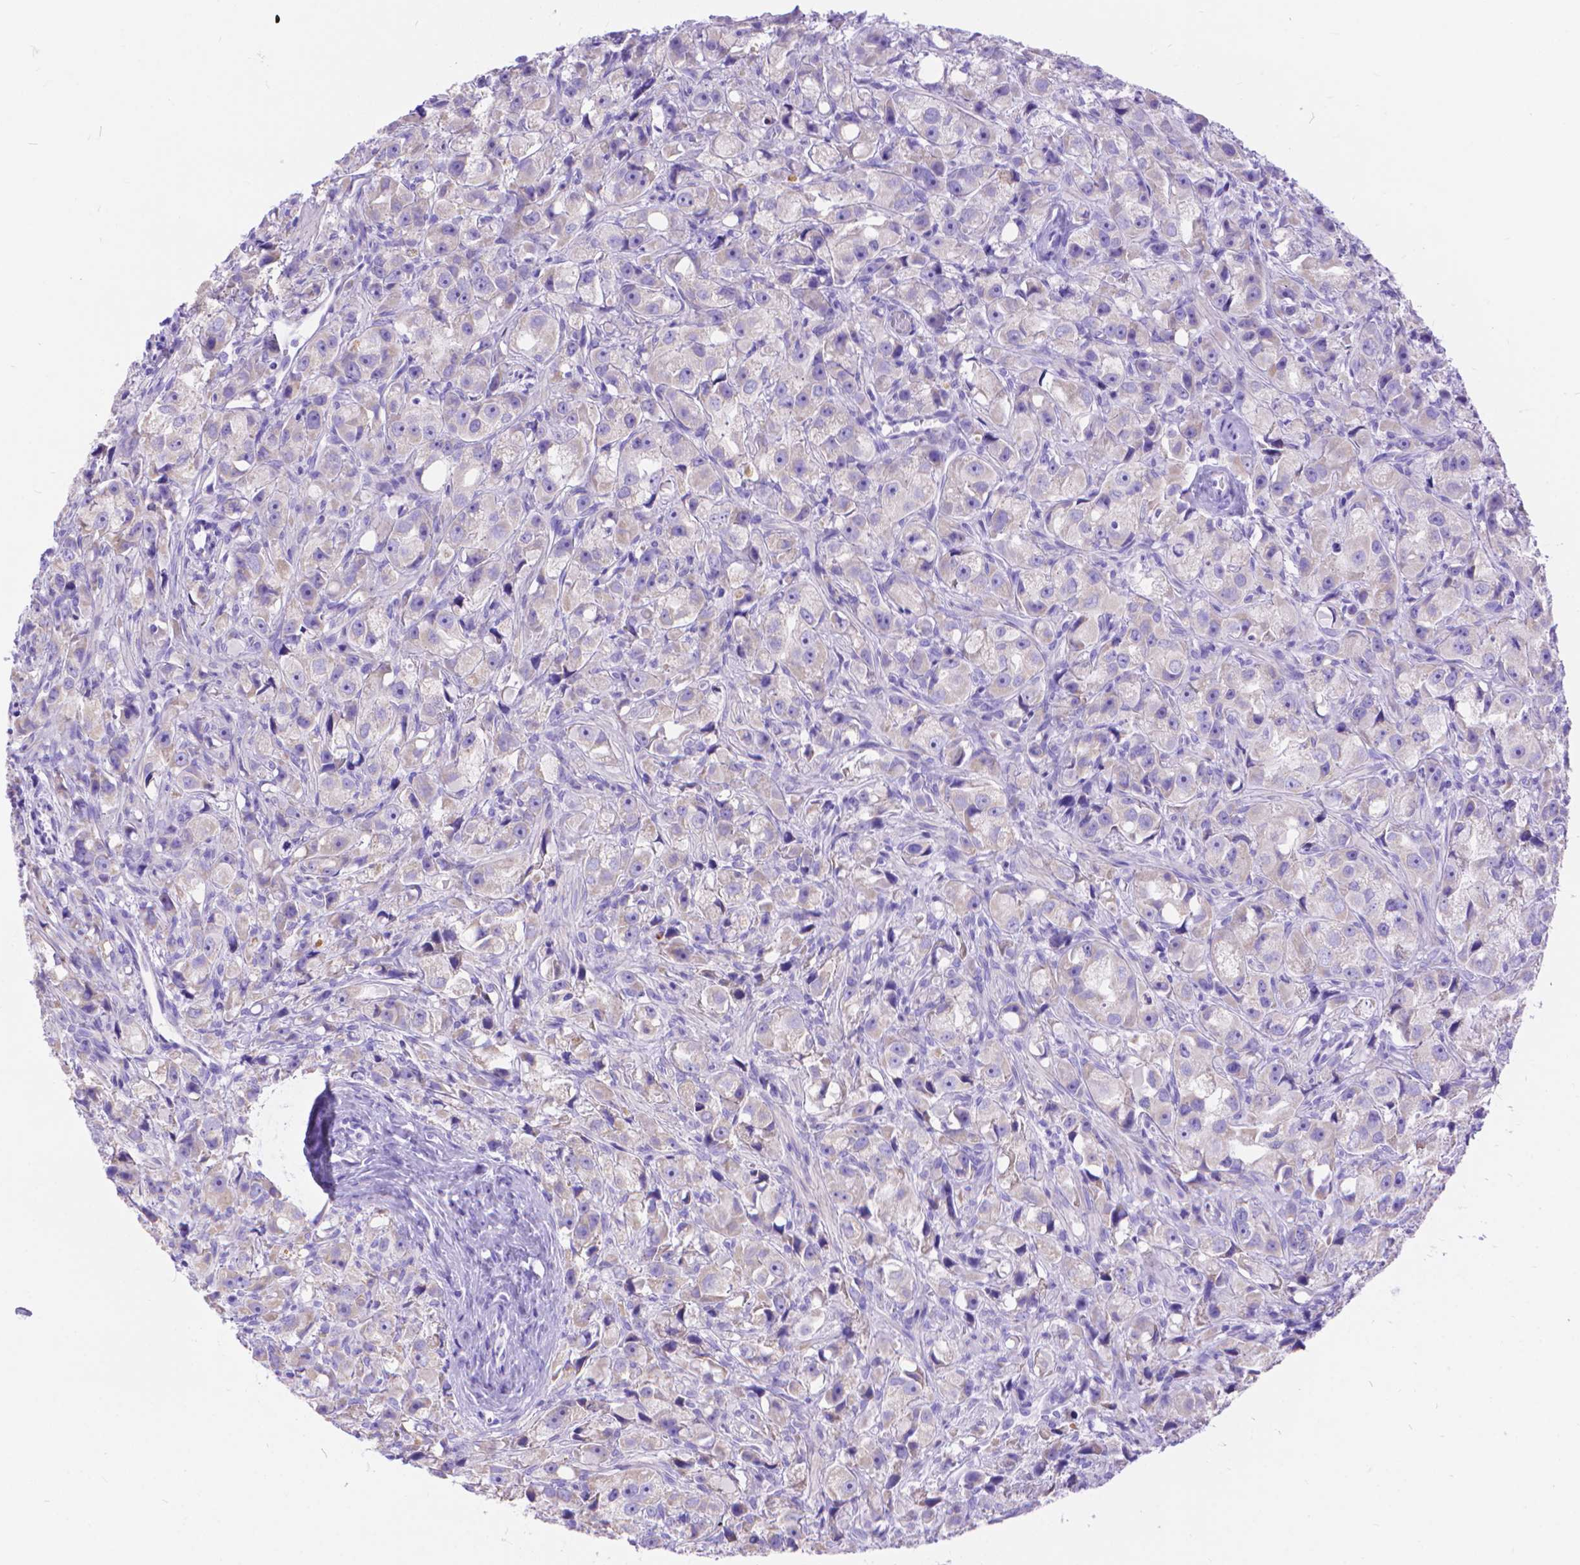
{"staining": {"intensity": "negative", "quantity": "none", "location": "none"}, "tissue": "prostate cancer", "cell_type": "Tumor cells", "image_type": "cancer", "snomed": [{"axis": "morphology", "description": "Adenocarcinoma, High grade"}, {"axis": "topography", "description": "Prostate"}], "caption": "An IHC image of prostate cancer (adenocarcinoma (high-grade)) is shown. There is no staining in tumor cells of prostate cancer (adenocarcinoma (high-grade)).", "gene": "DHRS2", "patient": {"sex": "male", "age": 75}}